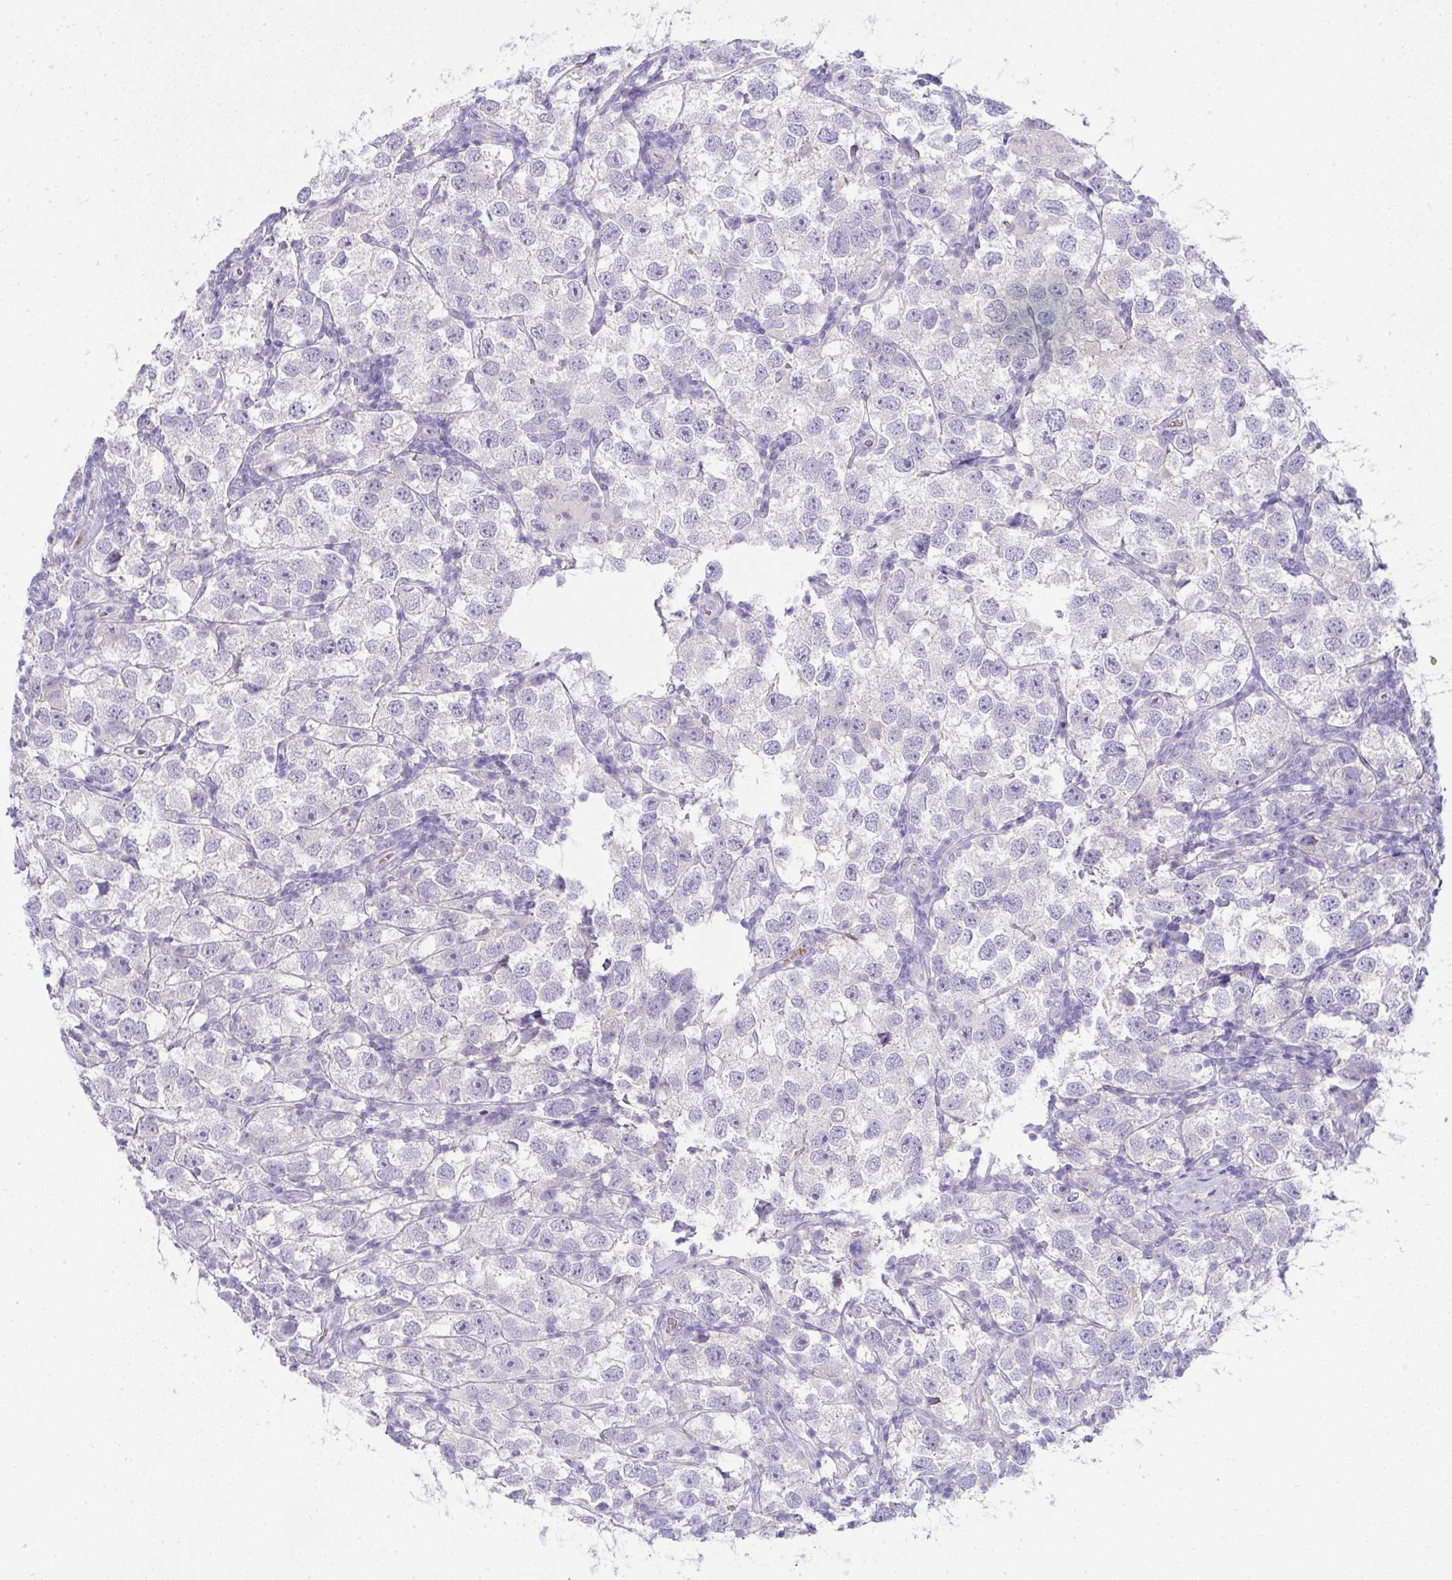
{"staining": {"intensity": "negative", "quantity": "none", "location": "none"}, "tissue": "testis cancer", "cell_type": "Tumor cells", "image_type": "cancer", "snomed": [{"axis": "morphology", "description": "Seminoma, NOS"}, {"axis": "topography", "description": "Testis"}], "caption": "This photomicrograph is of seminoma (testis) stained with immunohistochemistry (IHC) to label a protein in brown with the nuclei are counter-stained blue. There is no positivity in tumor cells. (Brightfield microscopy of DAB immunohistochemistry (IHC) at high magnification).", "gene": "SPTB", "patient": {"sex": "male", "age": 26}}